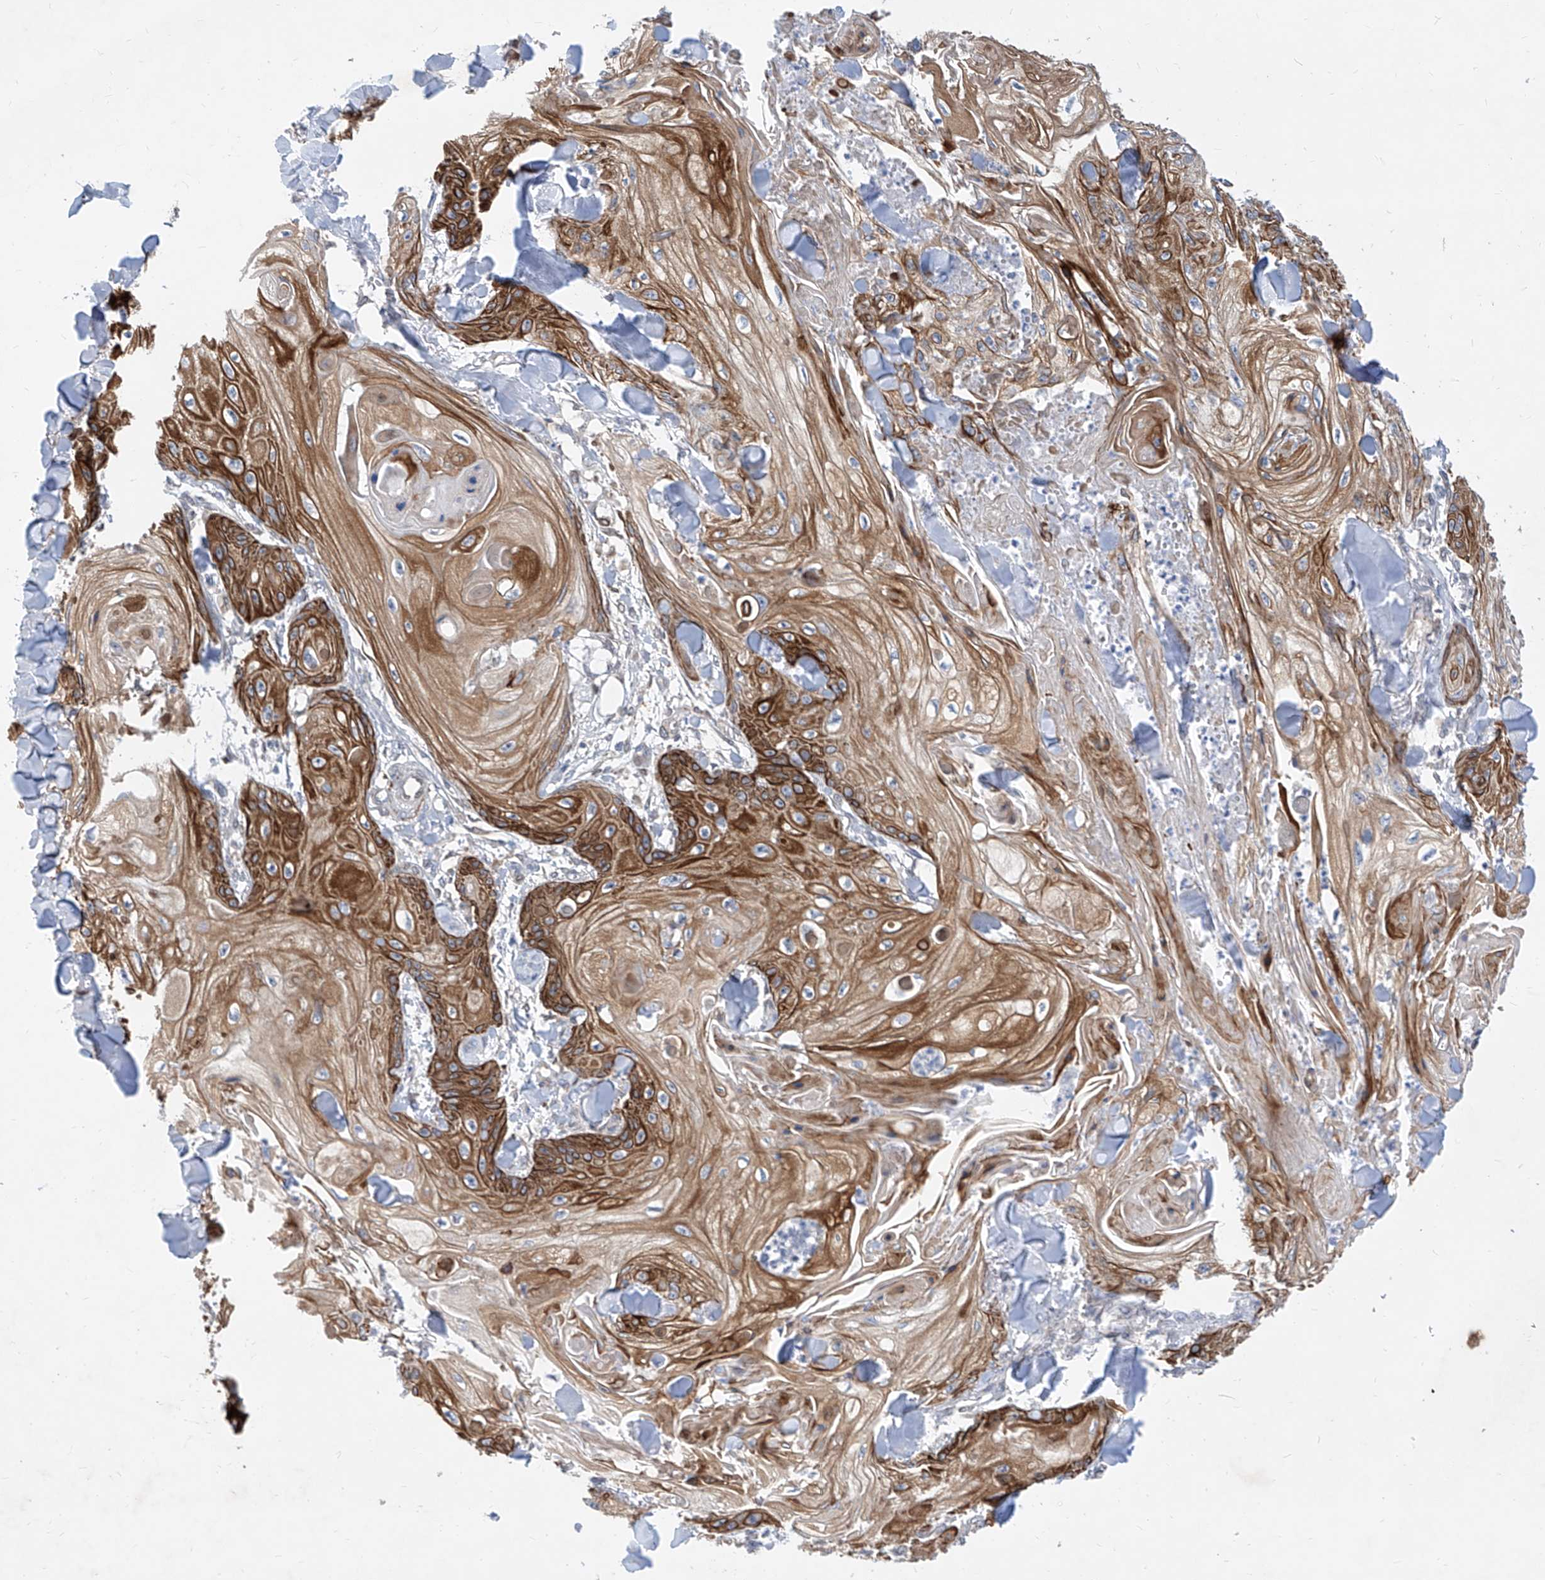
{"staining": {"intensity": "strong", "quantity": ">75%", "location": "cytoplasmic/membranous"}, "tissue": "skin cancer", "cell_type": "Tumor cells", "image_type": "cancer", "snomed": [{"axis": "morphology", "description": "Squamous cell carcinoma, NOS"}, {"axis": "topography", "description": "Skin"}], "caption": "A high-resolution photomicrograph shows immunohistochemistry (IHC) staining of skin cancer, which shows strong cytoplasmic/membranous positivity in approximately >75% of tumor cells. Nuclei are stained in blue.", "gene": "MX2", "patient": {"sex": "male", "age": 74}}